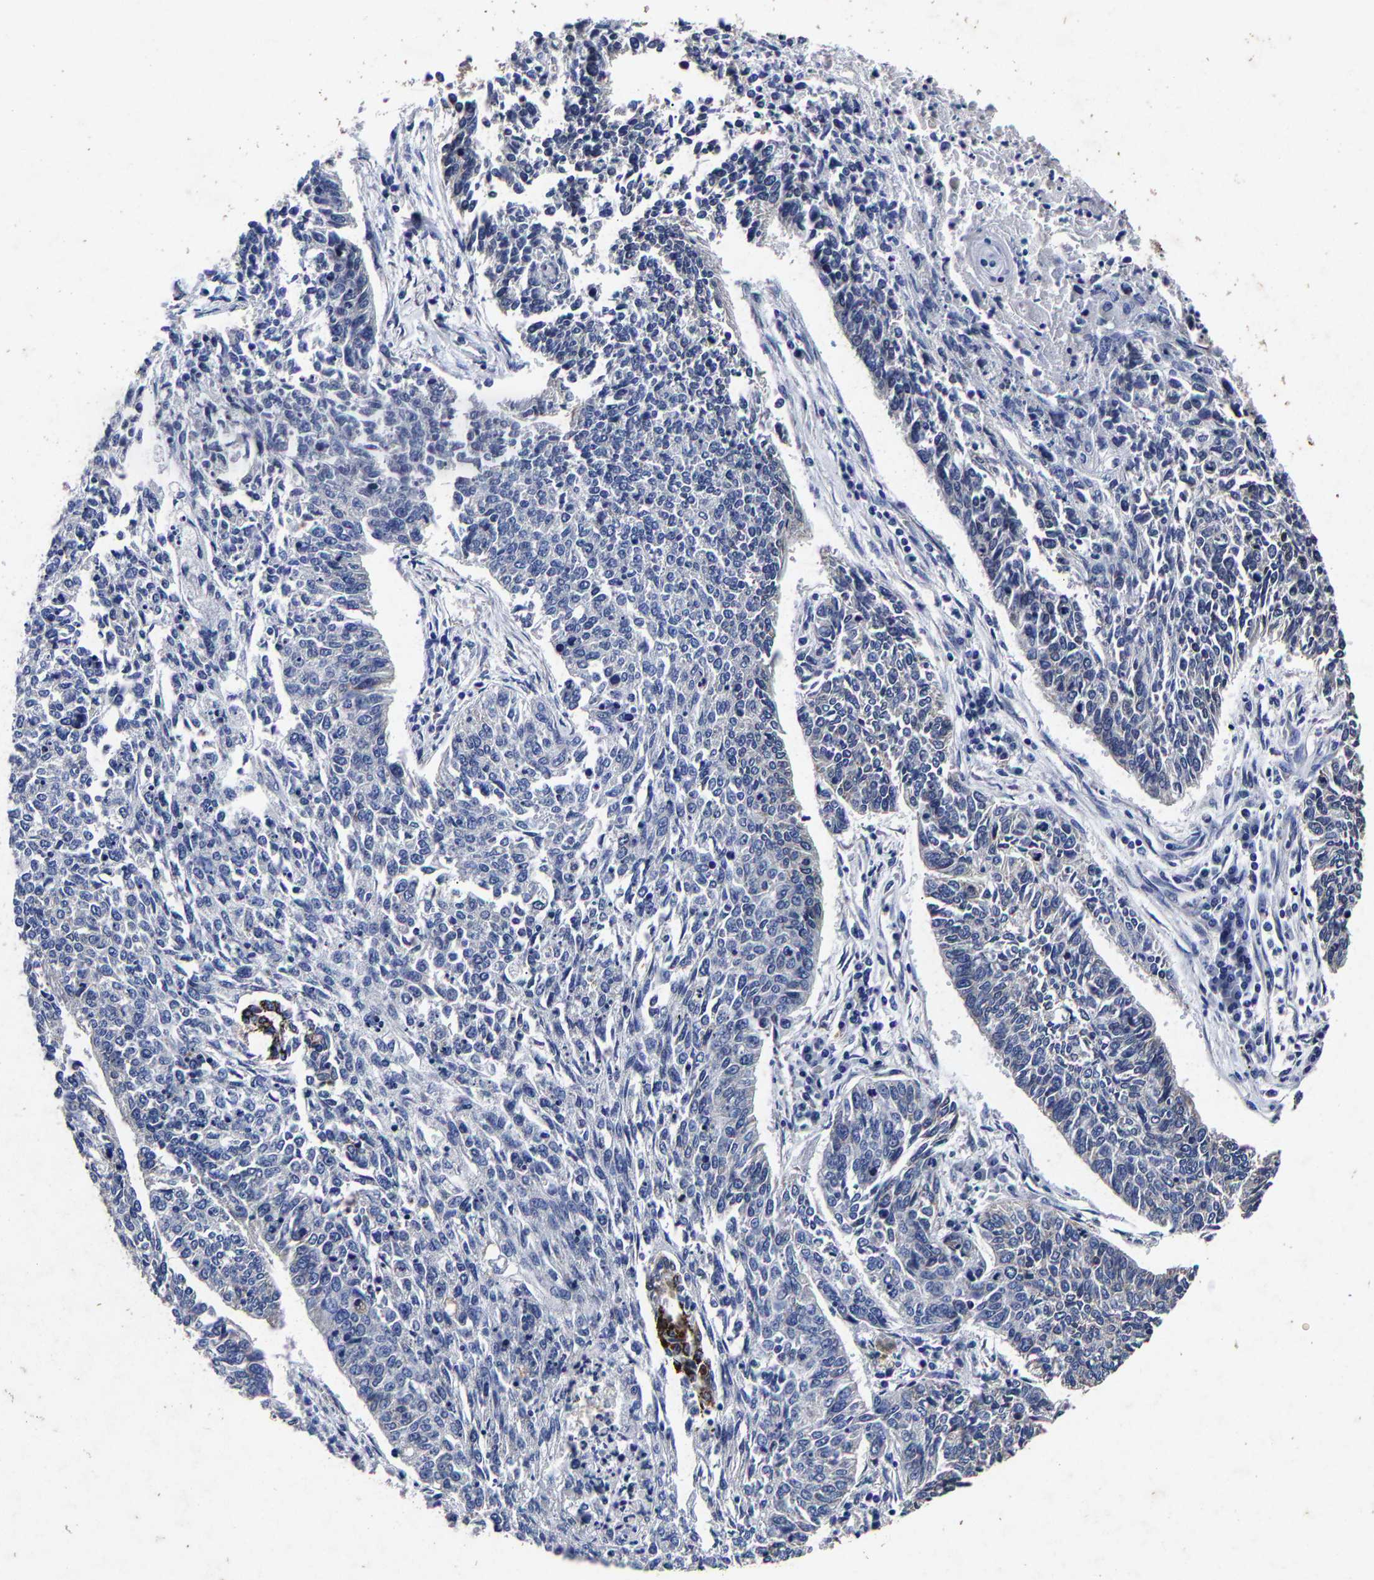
{"staining": {"intensity": "negative", "quantity": "none", "location": "none"}, "tissue": "lung cancer", "cell_type": "Tumor cells", "image_type": "cancer", "snomed": [{"axis": "morphology", "description": "Normal tissue, NOS"}, {"axis": "morphology", "description": "Squamous cell carcinoma, NOS"}, {"axis": "topography", "description": "Cartilage tissue"}, {"axis": "topography", "description": "Bronchus"}, {"axis": "topography", "description": "Lung"}], "caption": "Histopathology image shows no protein staining in tumor cells of squamous cell carcinoma (lung) tissue.", "gene": "AASS", "patient": {"sex": "female", "age": 49}}